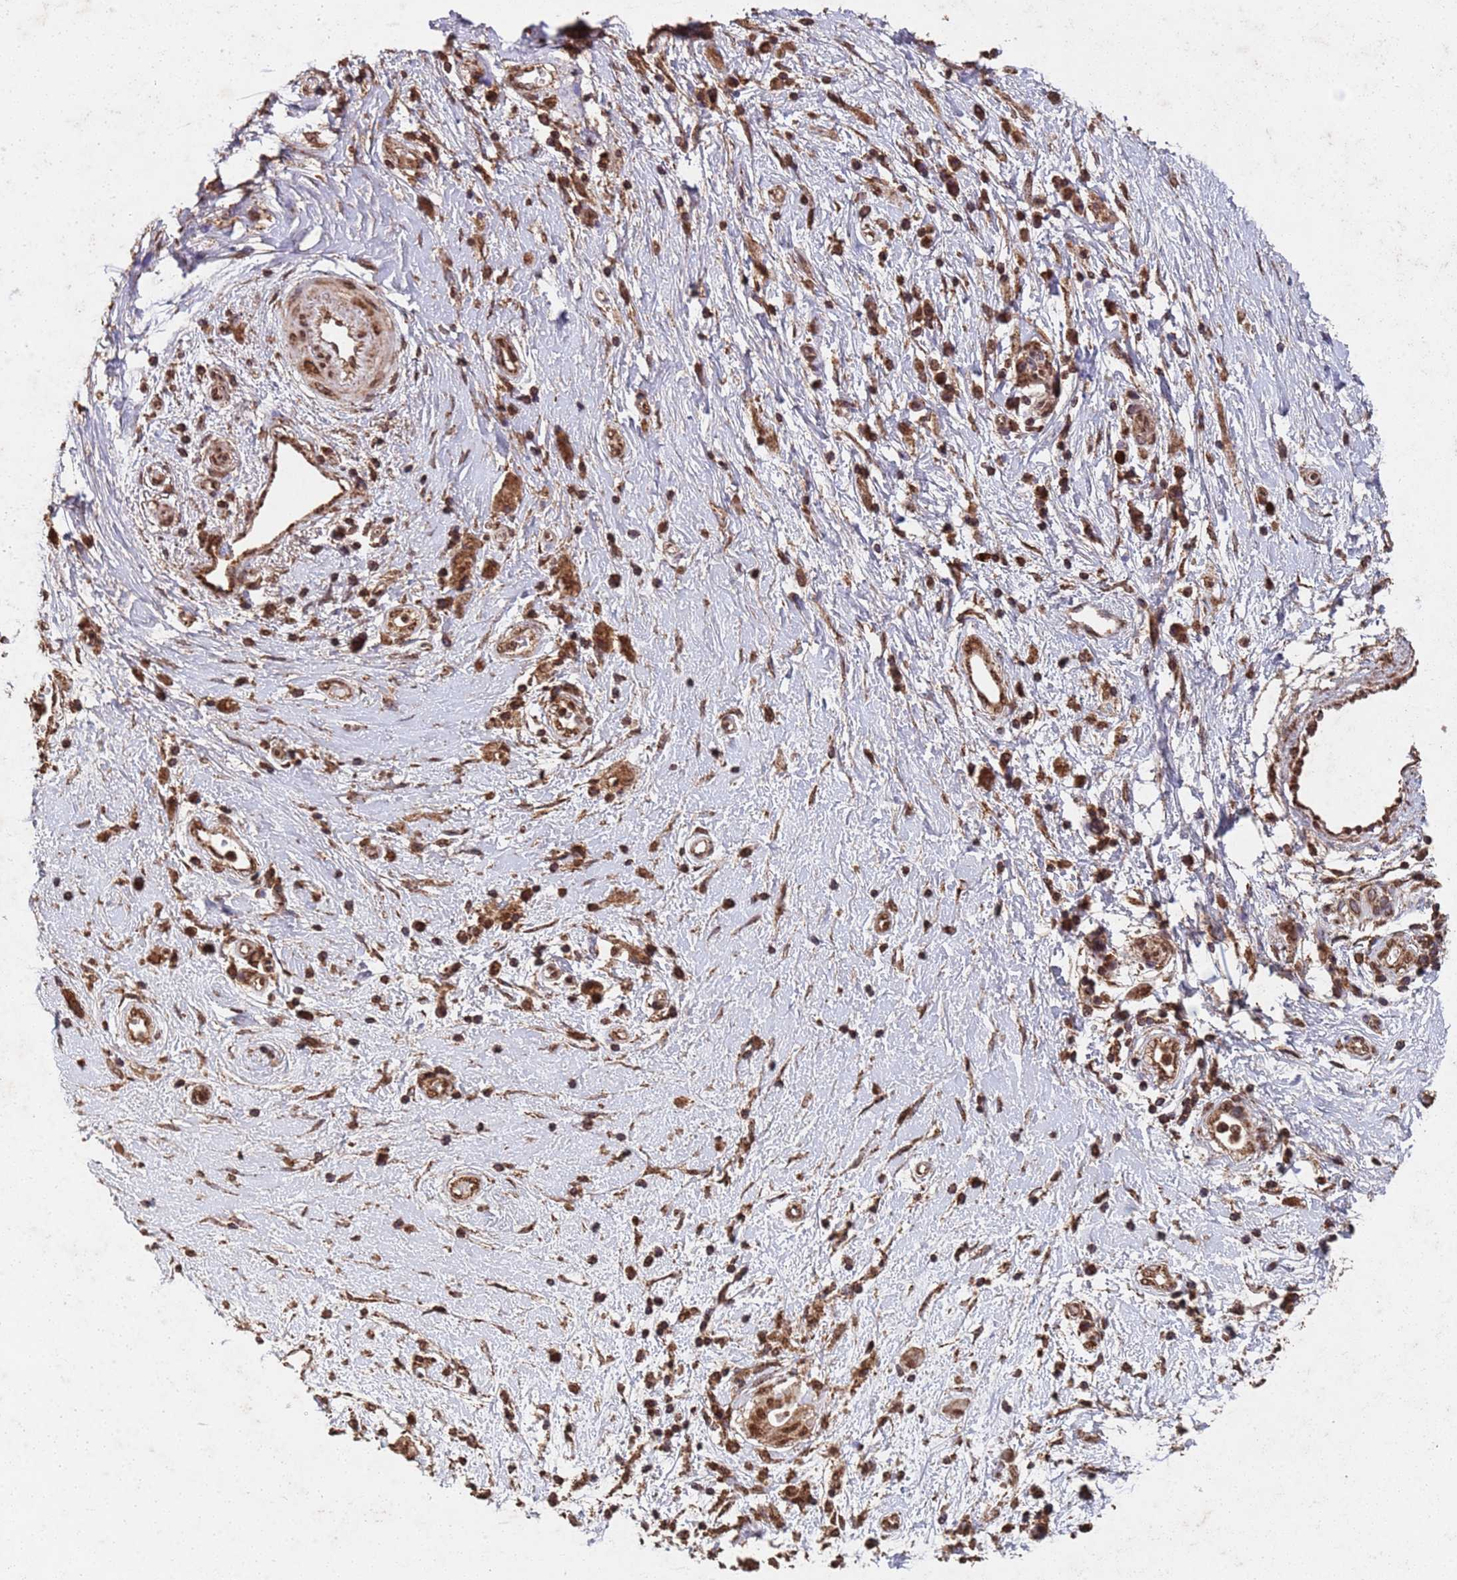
{"staining": {"intensity": "strong", "quantity": ">75%", "location": "nuclear"}, "tissue": "pancreatic cancer", "cell_type": "Tumor cells", "image_type": "cancer", "snomed": [{"axis": "morphology", "description": "Adenocarcinoma, NOS"}, {"axis": "topography", "description": "Pancreas"}], "caption": "This is a histology image of IHC staining of pancreatic cancer, which shows strong positivity in the nuclear of tumor cells.", "gene": "HDAC10", "patient": {"sex": "male", "age": 68}}